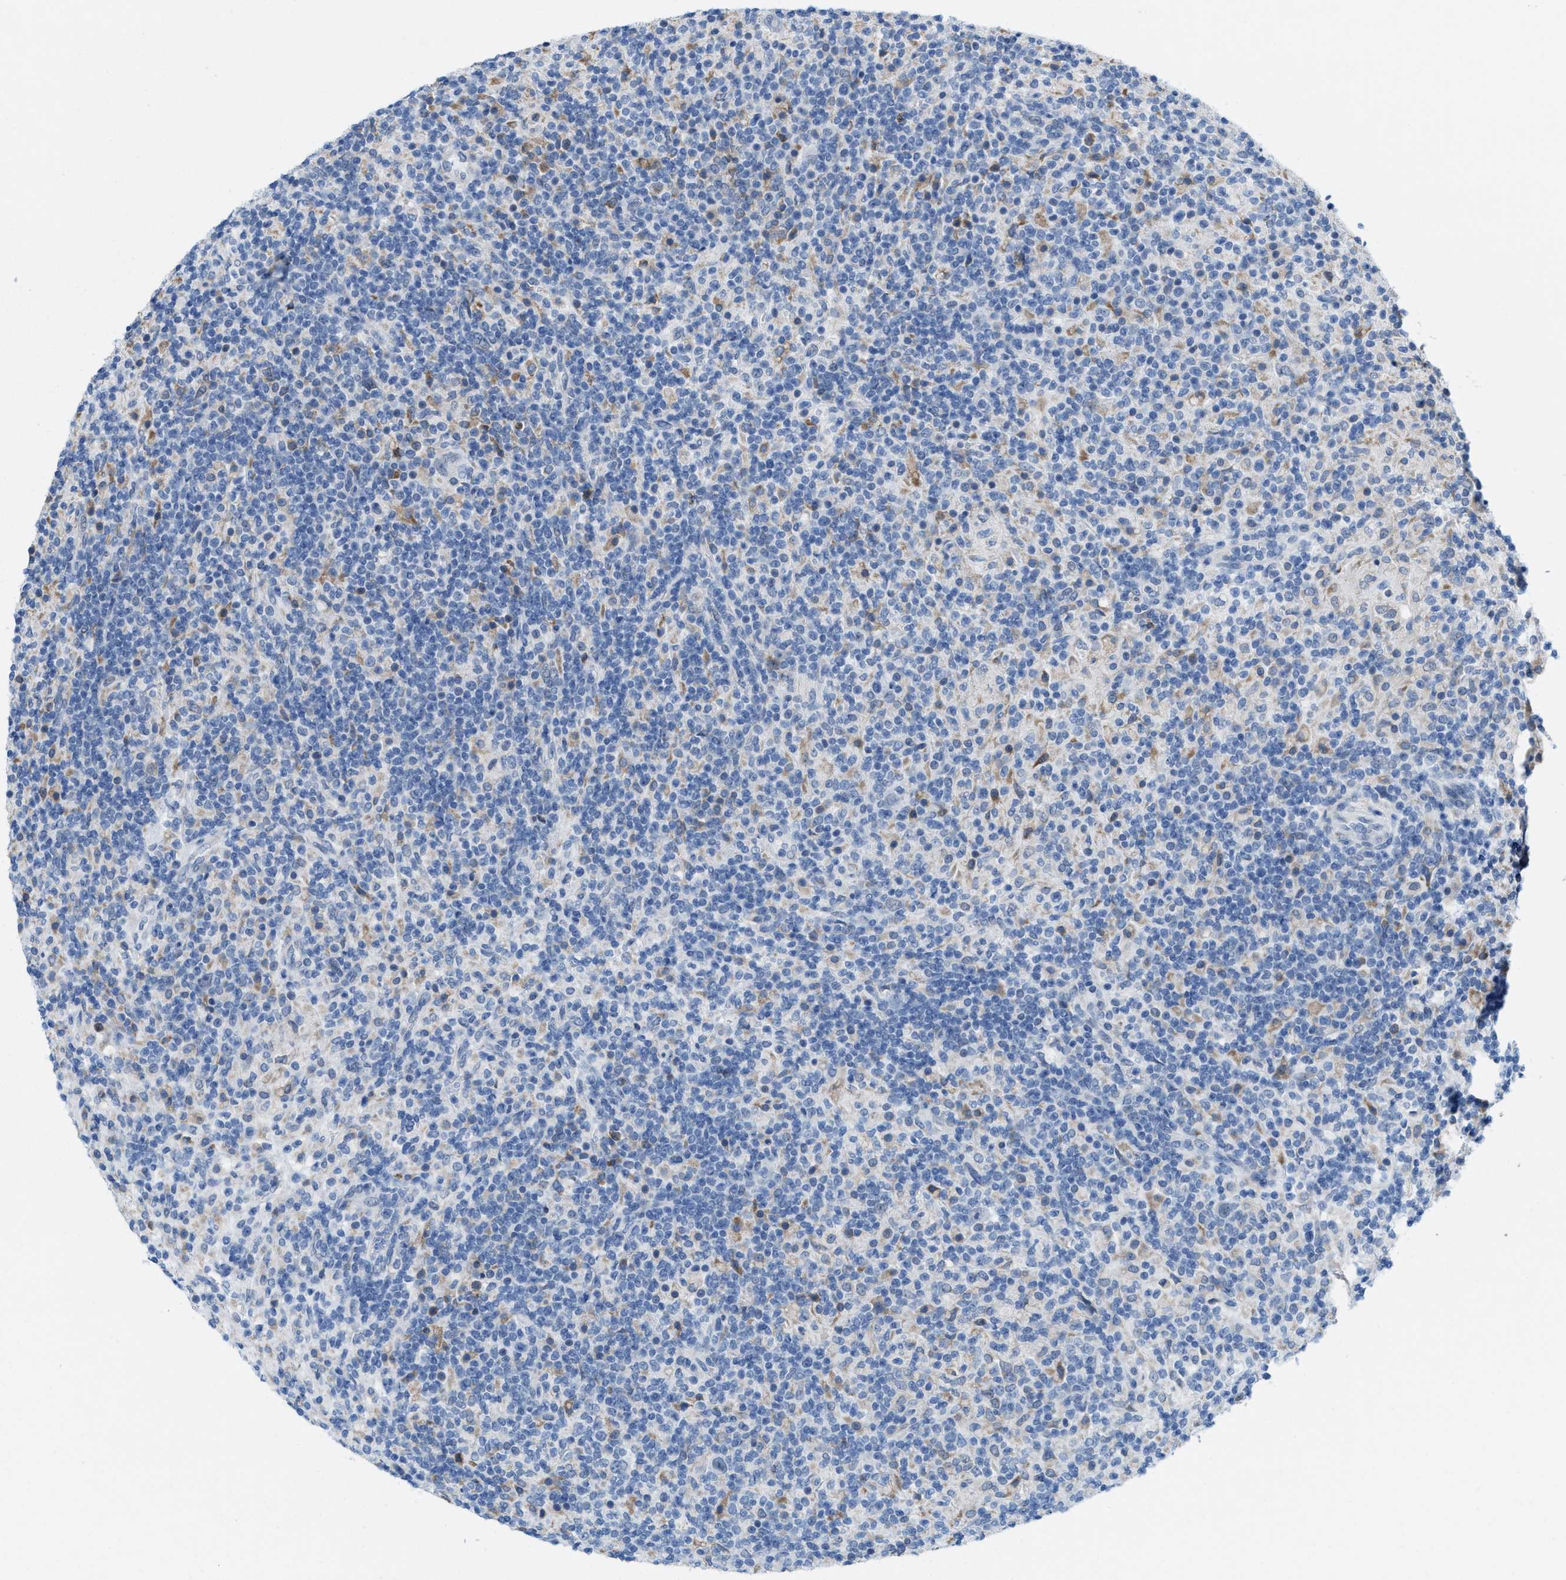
{"staining": {"intensity": "negative", "quantity": "none", "location": "none"}, "tissue": "lymphoma", "cell_type": "Tumor cells", "image_type": "cancer", "snomed": [{"axis": "morphology", "description": "Hodgkin's disease, NOS"}, {"axis": "topography", "description": "Lymph node"}], "caption": "This image is of lymphoma stained with immunohistochemistry to label a protein in brown with the nuclei are counter-stained blue. There is no expression in tumor cells.", "gene": "KIFC3", "patient": {"sex": "male", "age": 70}}